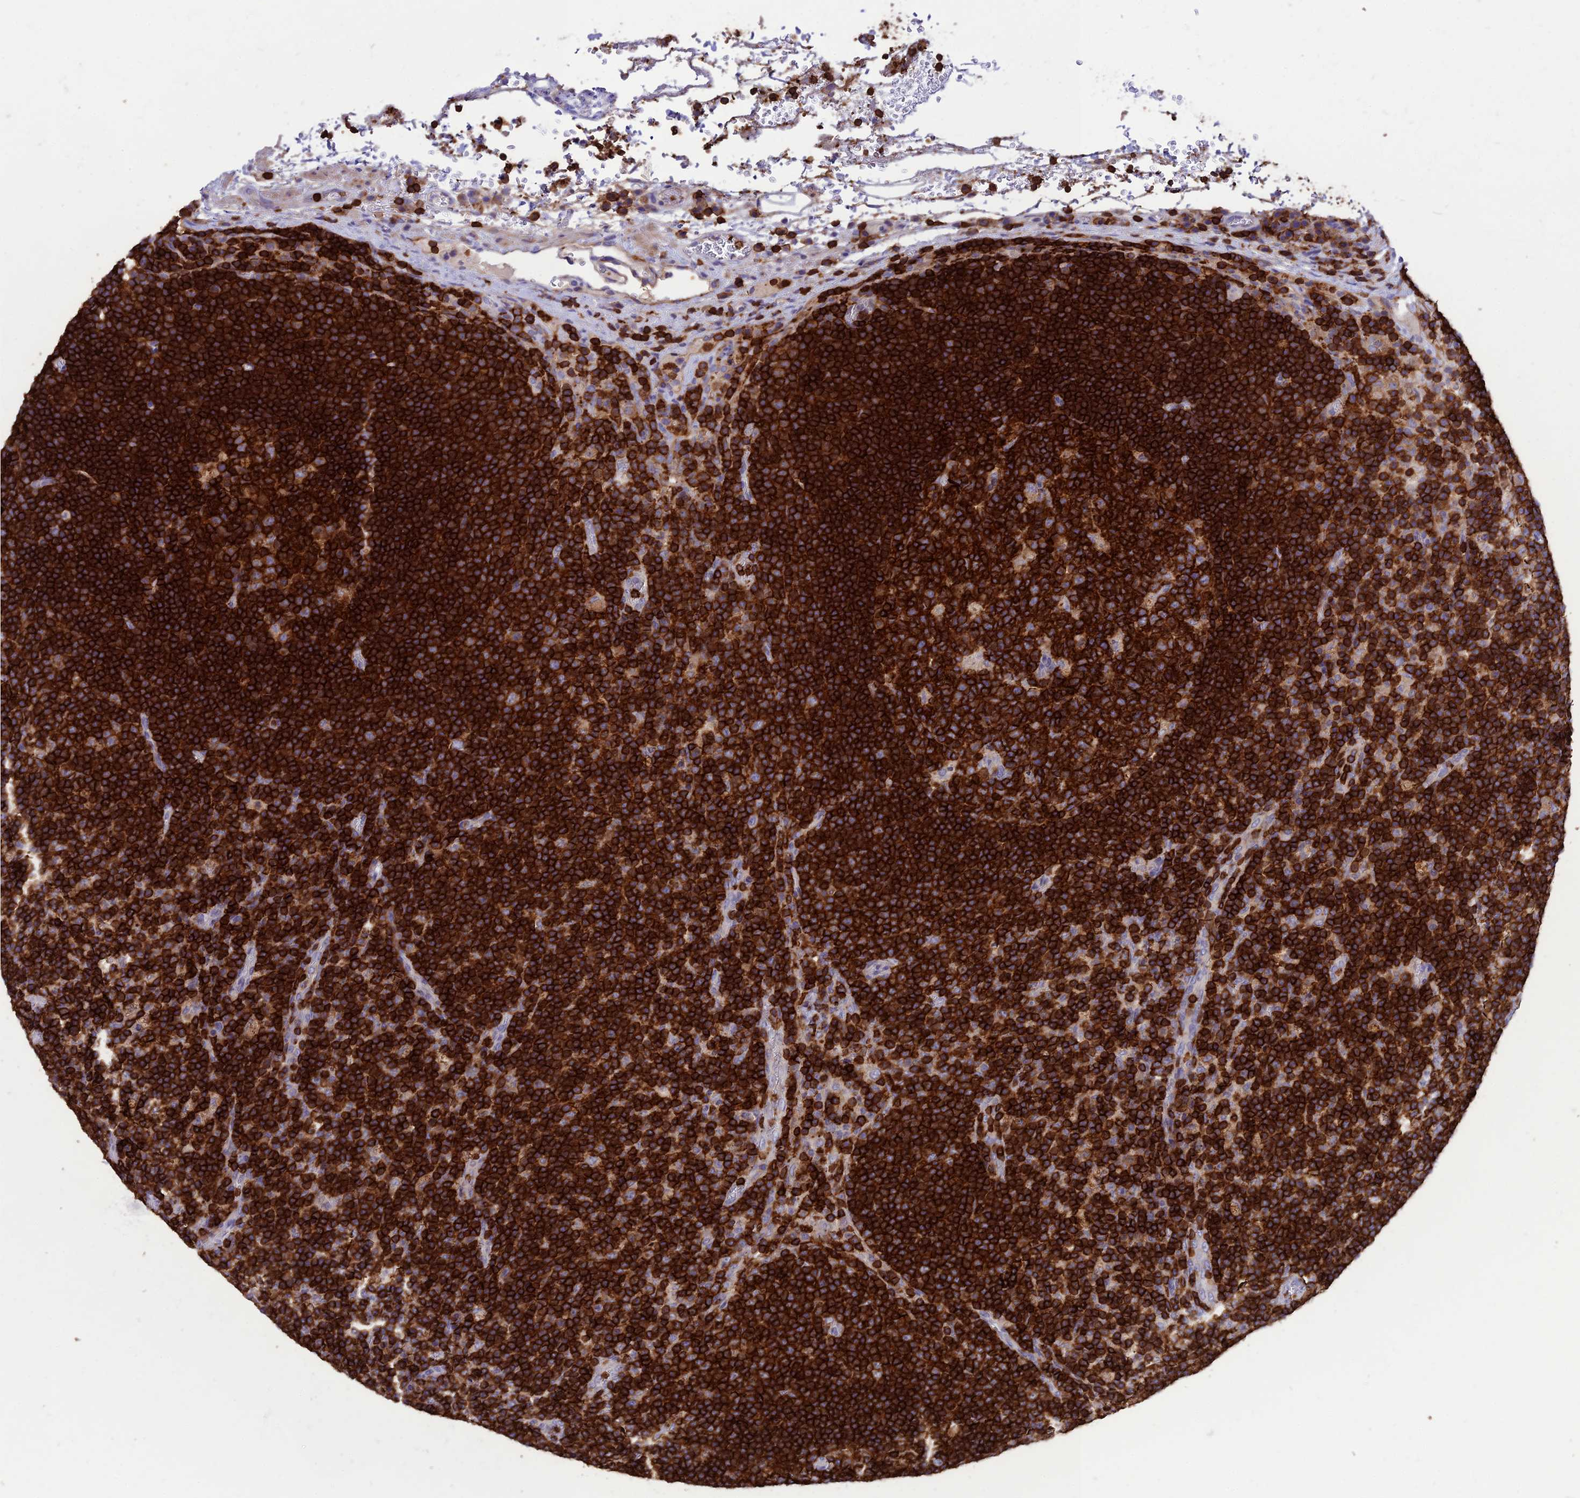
{"staining": {"intensity": "strong", "quantity": ">75%", "location": "cytoplasmic/membranous"}, "tissue": "lymph node", "cell_type": "Germinal center cells", "image_type": "normal", "snomed": [{"axis": "morphology", "description": "Normal tissue, NOS"}, {"axis": "topography", "description": "Lymph node"}], "caption": "About >75% of germinal center cells in unremarkable lymph node display strong cytoplasmic/membranous protein positivity as visualized by brown immunohistochemical staining.", "gene": "PTPRCAP", "patient": {"sex": "male", "age": 58}}